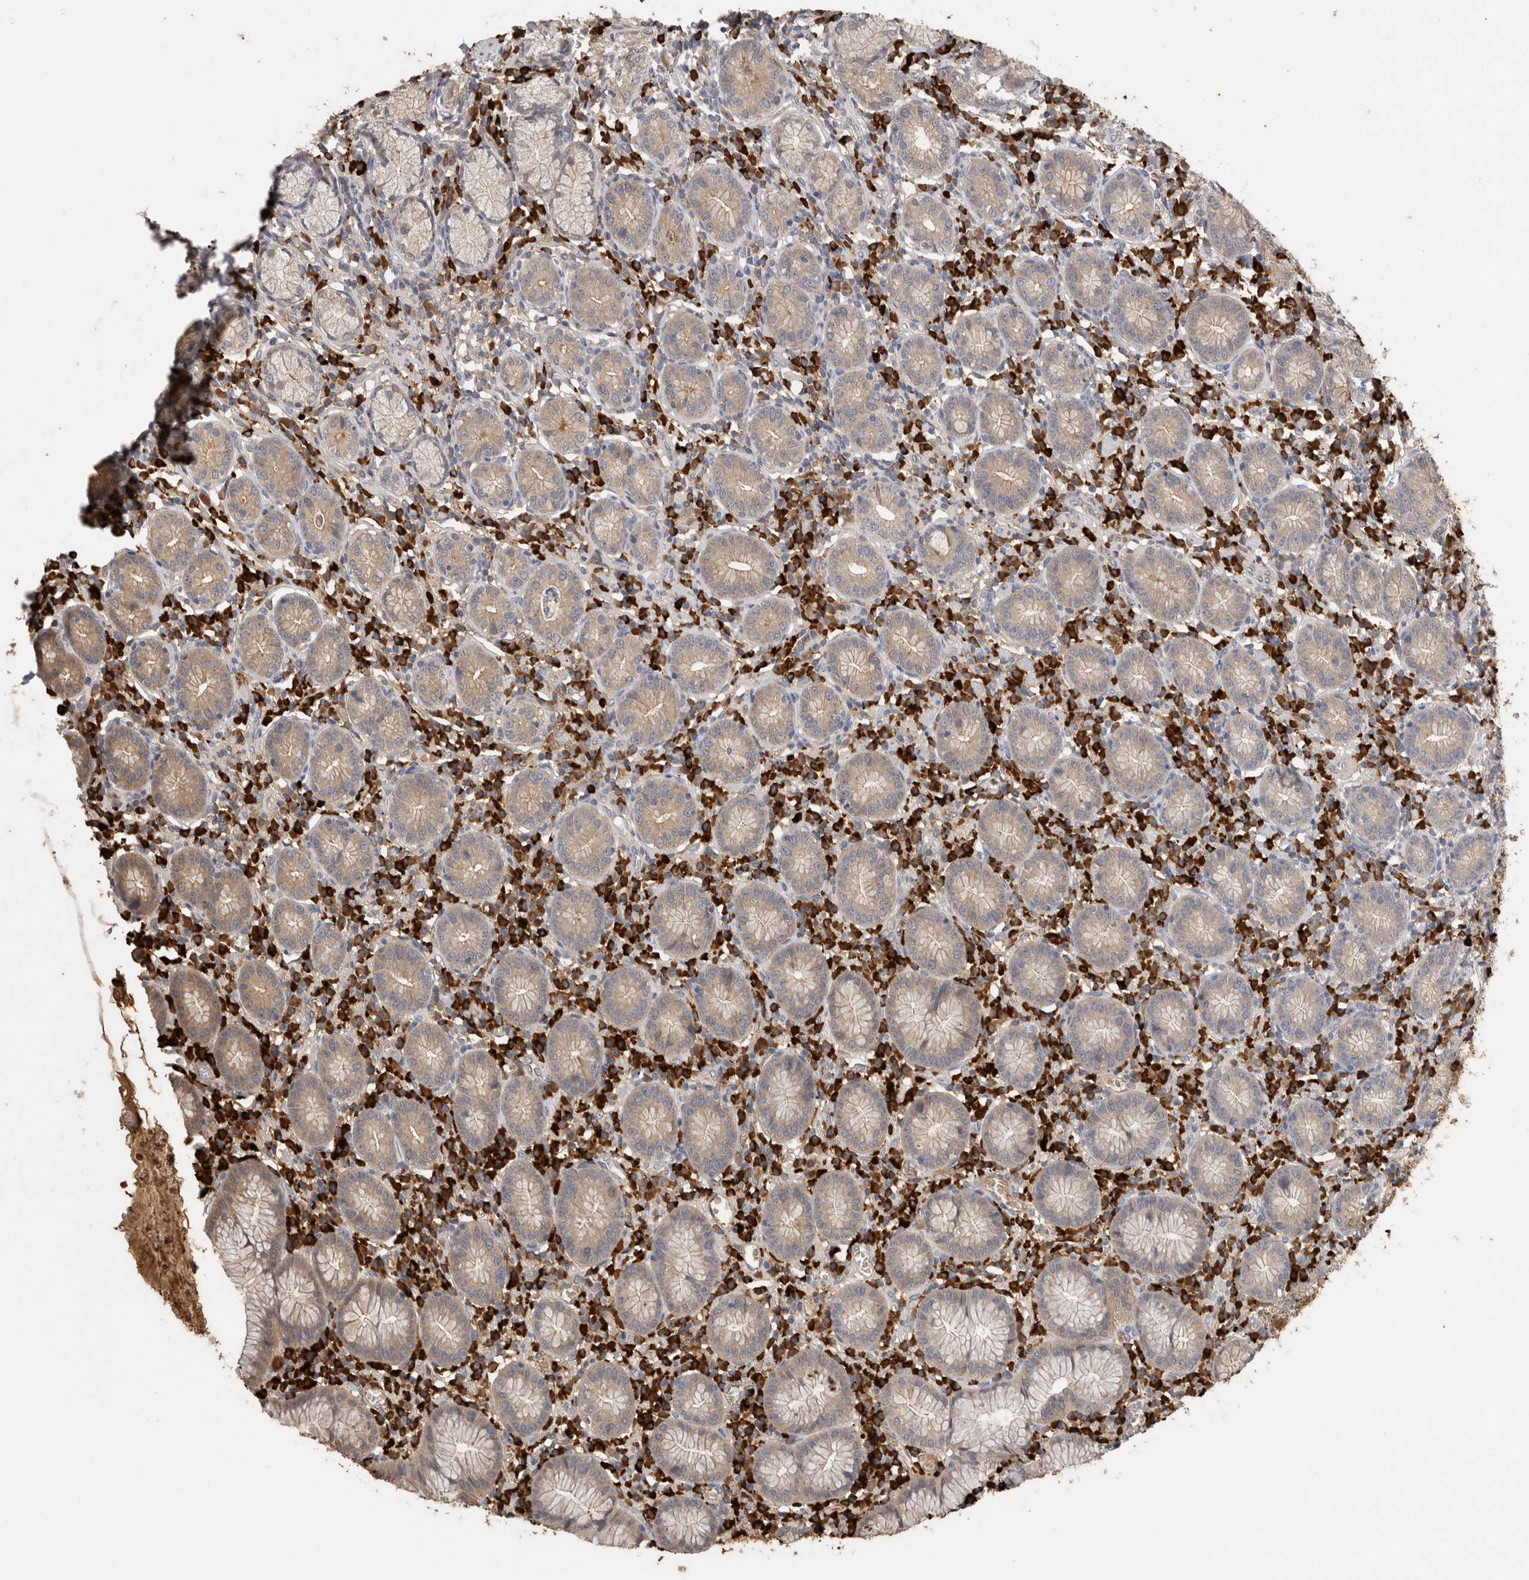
{"staining": {"intensity": "weak", "quantity": "25%-75%", "location": "cytoplasmic/membranous"}, "tissue": "stomach", "cell_type": "Glandular cells", "image_type": "normal", "snomed": [{"axis": "morphology", "description": "Normal tissue, NOS"}, {"axis": "topography", "description": "Stomach"}], "caption": "Glandular cells demonstrate low levels of weak cytoplasmic/membranous staining in approximately 25%-75% of cells in normal stomach.", "gene": "PPP3CC", "patient": {"sex": "male", "age": 55}}